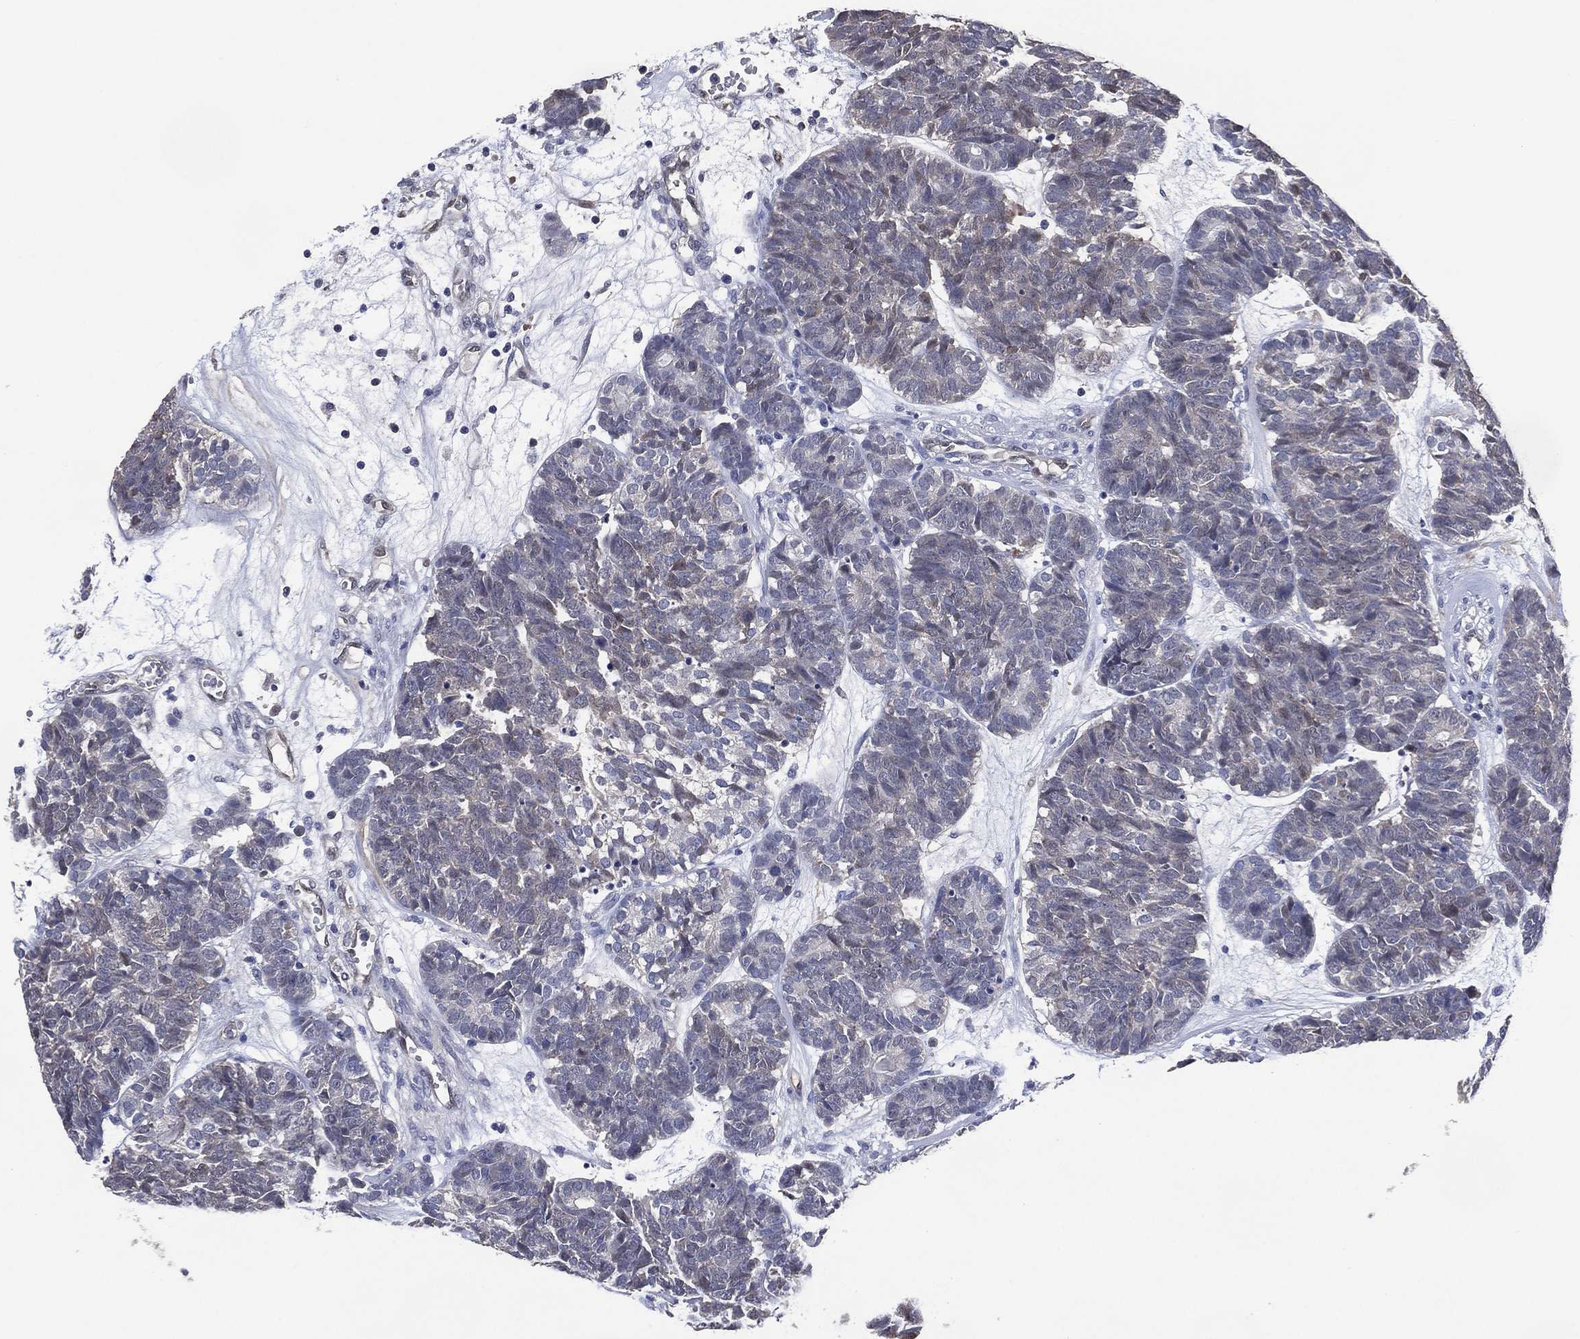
{"staining": {"intensity": "negative", "quantity": "none", "location": "none"}, "tissue": "head and neck cancer", "cell_type": "Tumor cells", "image_type": "cancer", "snomed": [{"axis": "morphology", "description": "Adenocarcinoma, NOS"}, {"axis": "topography", "description": "Head-Neck"}], "caption": "High magnification brightfield microscopy of adenocarcinoma (head and neck) stained with DAB (brown) and counterstained with hematoxylin (blue): tumor cells show no significant staining. The staining was performed using DAB (3,3'-diaminobenzidine) to visualize the protein expression in brown, while the nuclei were stained in blue with hematoxylin (Magnification: 20x).", "gene": "AK1", "patient": {"sex": "female", "age": 81}}